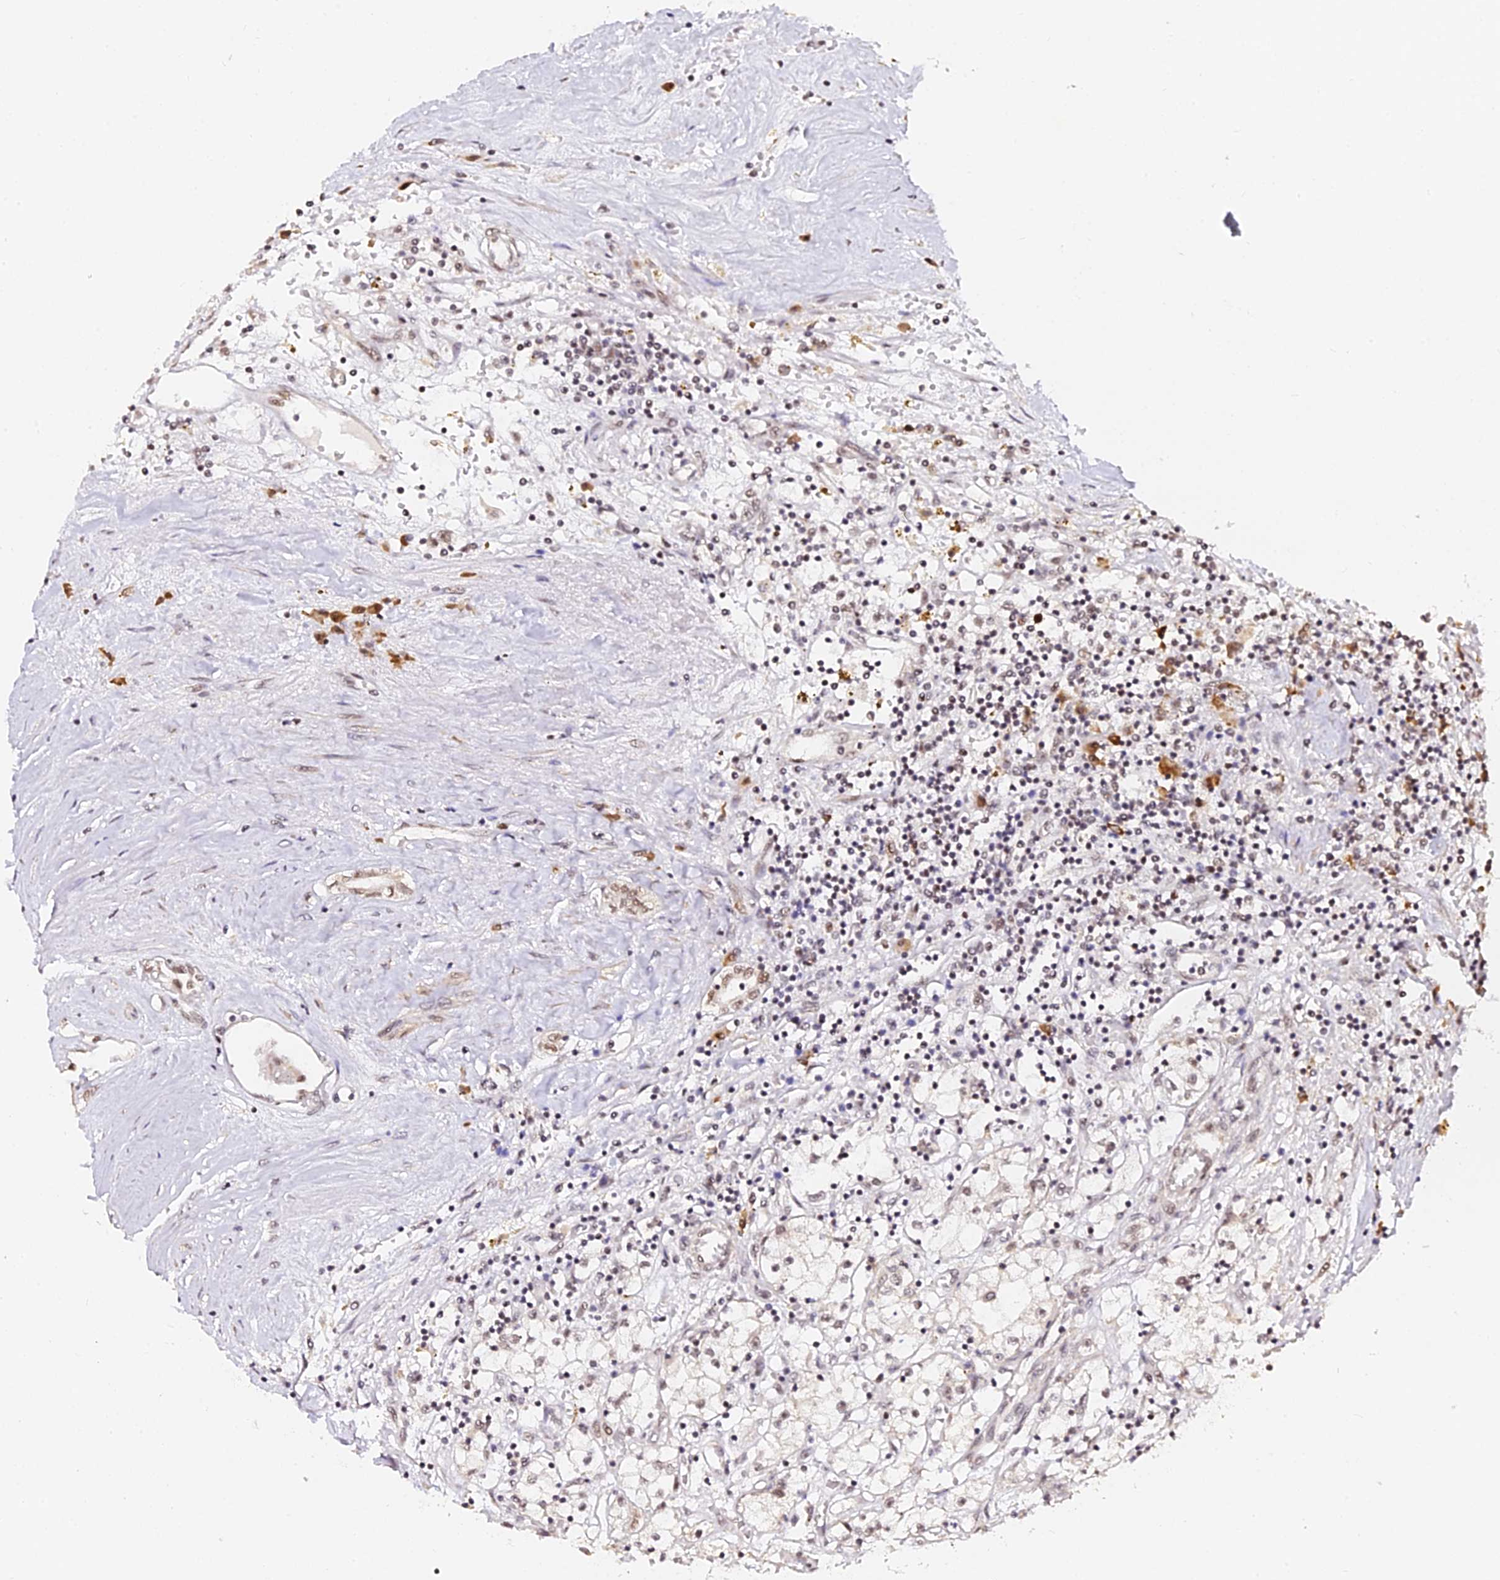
{"staining": {"intensity": "weak", "quantity": ">75%", "location": "nuclear"}, "tissue": "renal cancer", "cell_type": "Tumor cells", "image_type": "cancer", "snomed": [{"axis": "morphology", "description": "Adenocarcinoma, NOS"}, {"axis": "topography", "description": "Kidney"}], "caption": "Adenocarcinoma (renal) stained for a protein exhibits weak nuclear positivity in tumor cells. Immunohistochemistry stains the protein in brown and the nuclei are stained blue.", "gene": "MCRS1", "patient": {"sex": "male", "age": 56}}